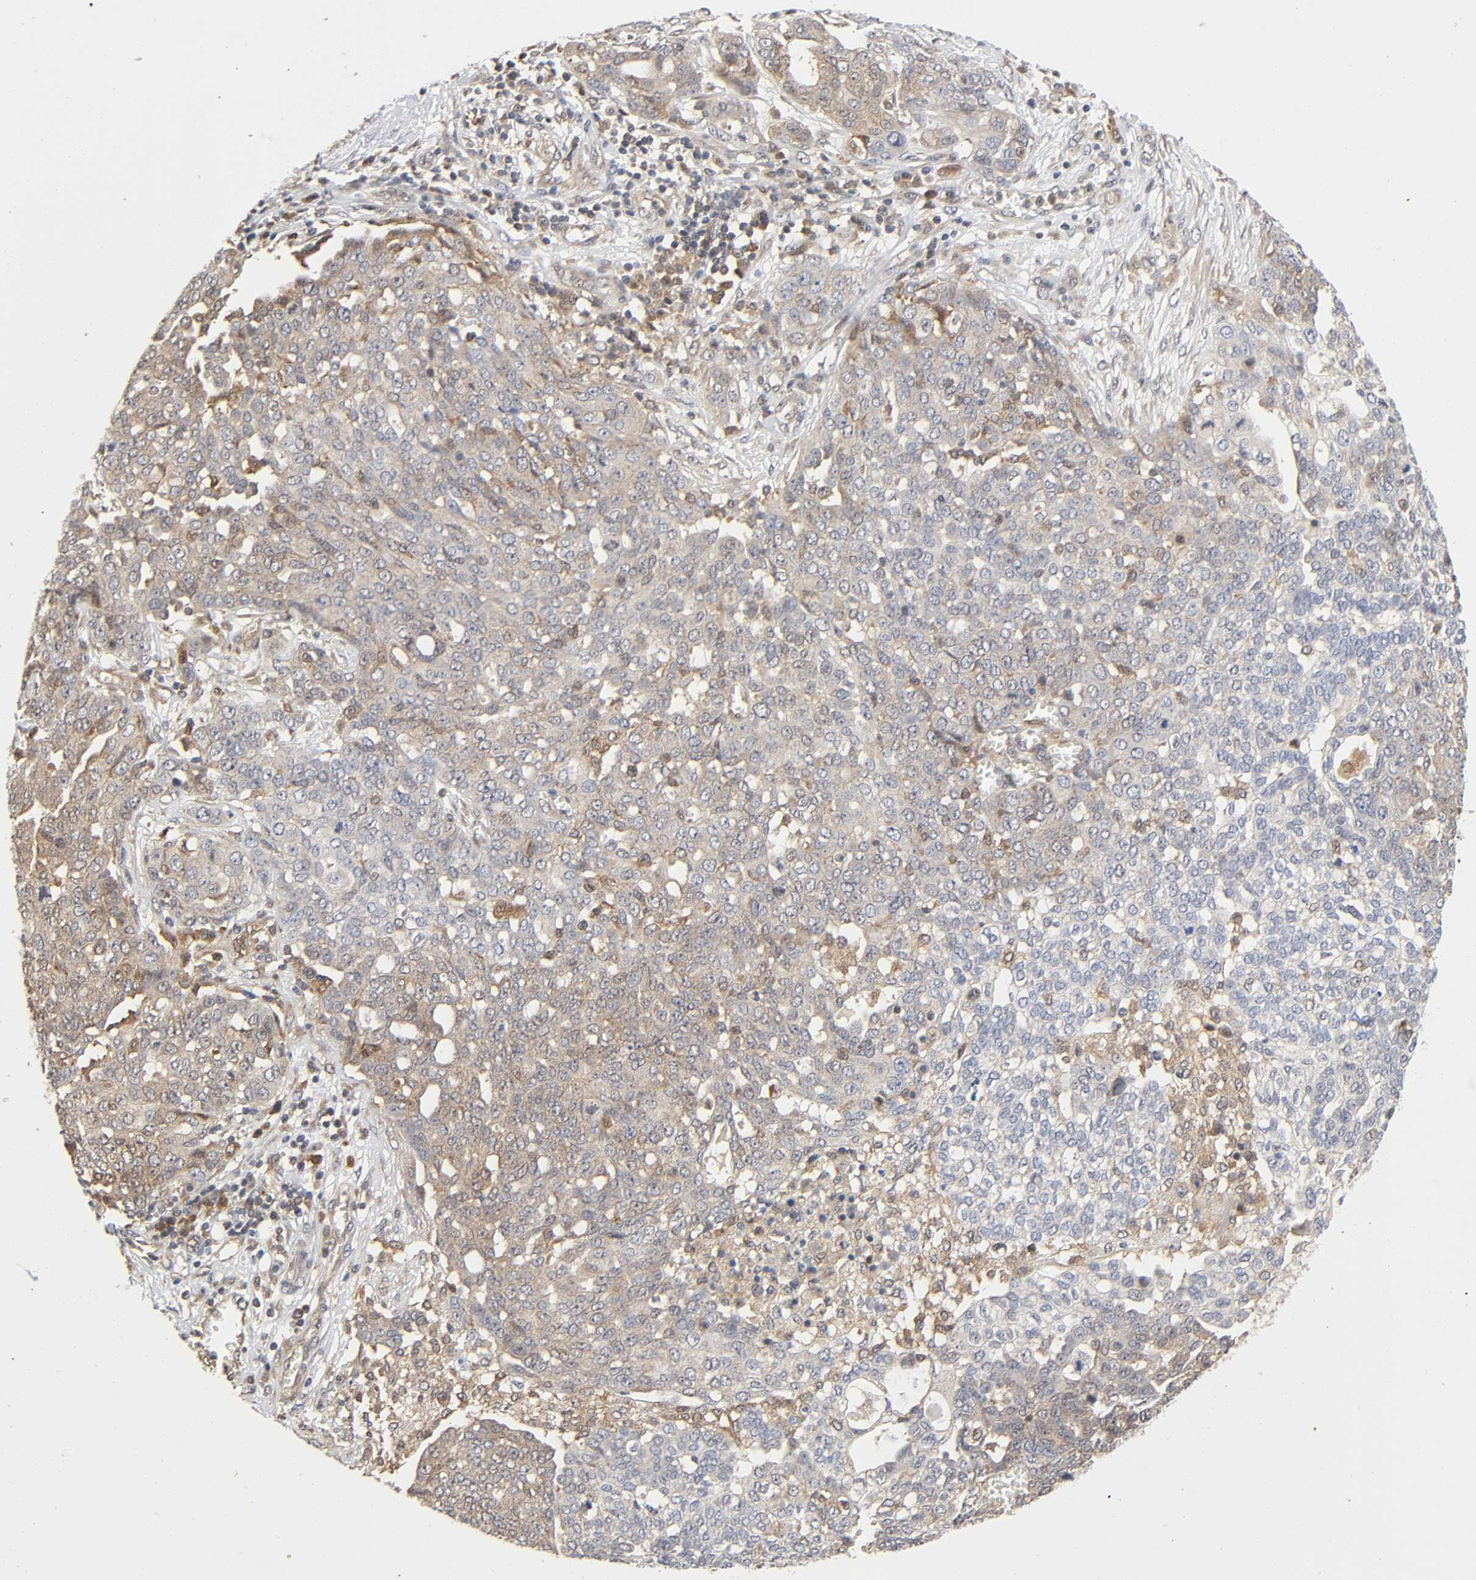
{"staining": {"intensity": "weak", "quantity": ">75%", "location": "cytoplasmic/membranous"}, "tissue": "ovarian cancer", "cell_type": "Tumor cells", "image_type": "cancer", "snomed": [{"axis": "morphology", "description": "Cystadenocarcinoma, serous, NOS"}, {"axis": "topography", "description": "Soft tissue"}, {"axis": "topography", "description": "Ovary"}], "caption": "The photomicrograph shows staining of ovarian cancer, revealing weak cytoplasmic/membranous protein positivity (brown color) within tumor cells.", "gene": "CASP9", "patient": {"sex": "female", "age": 57}}